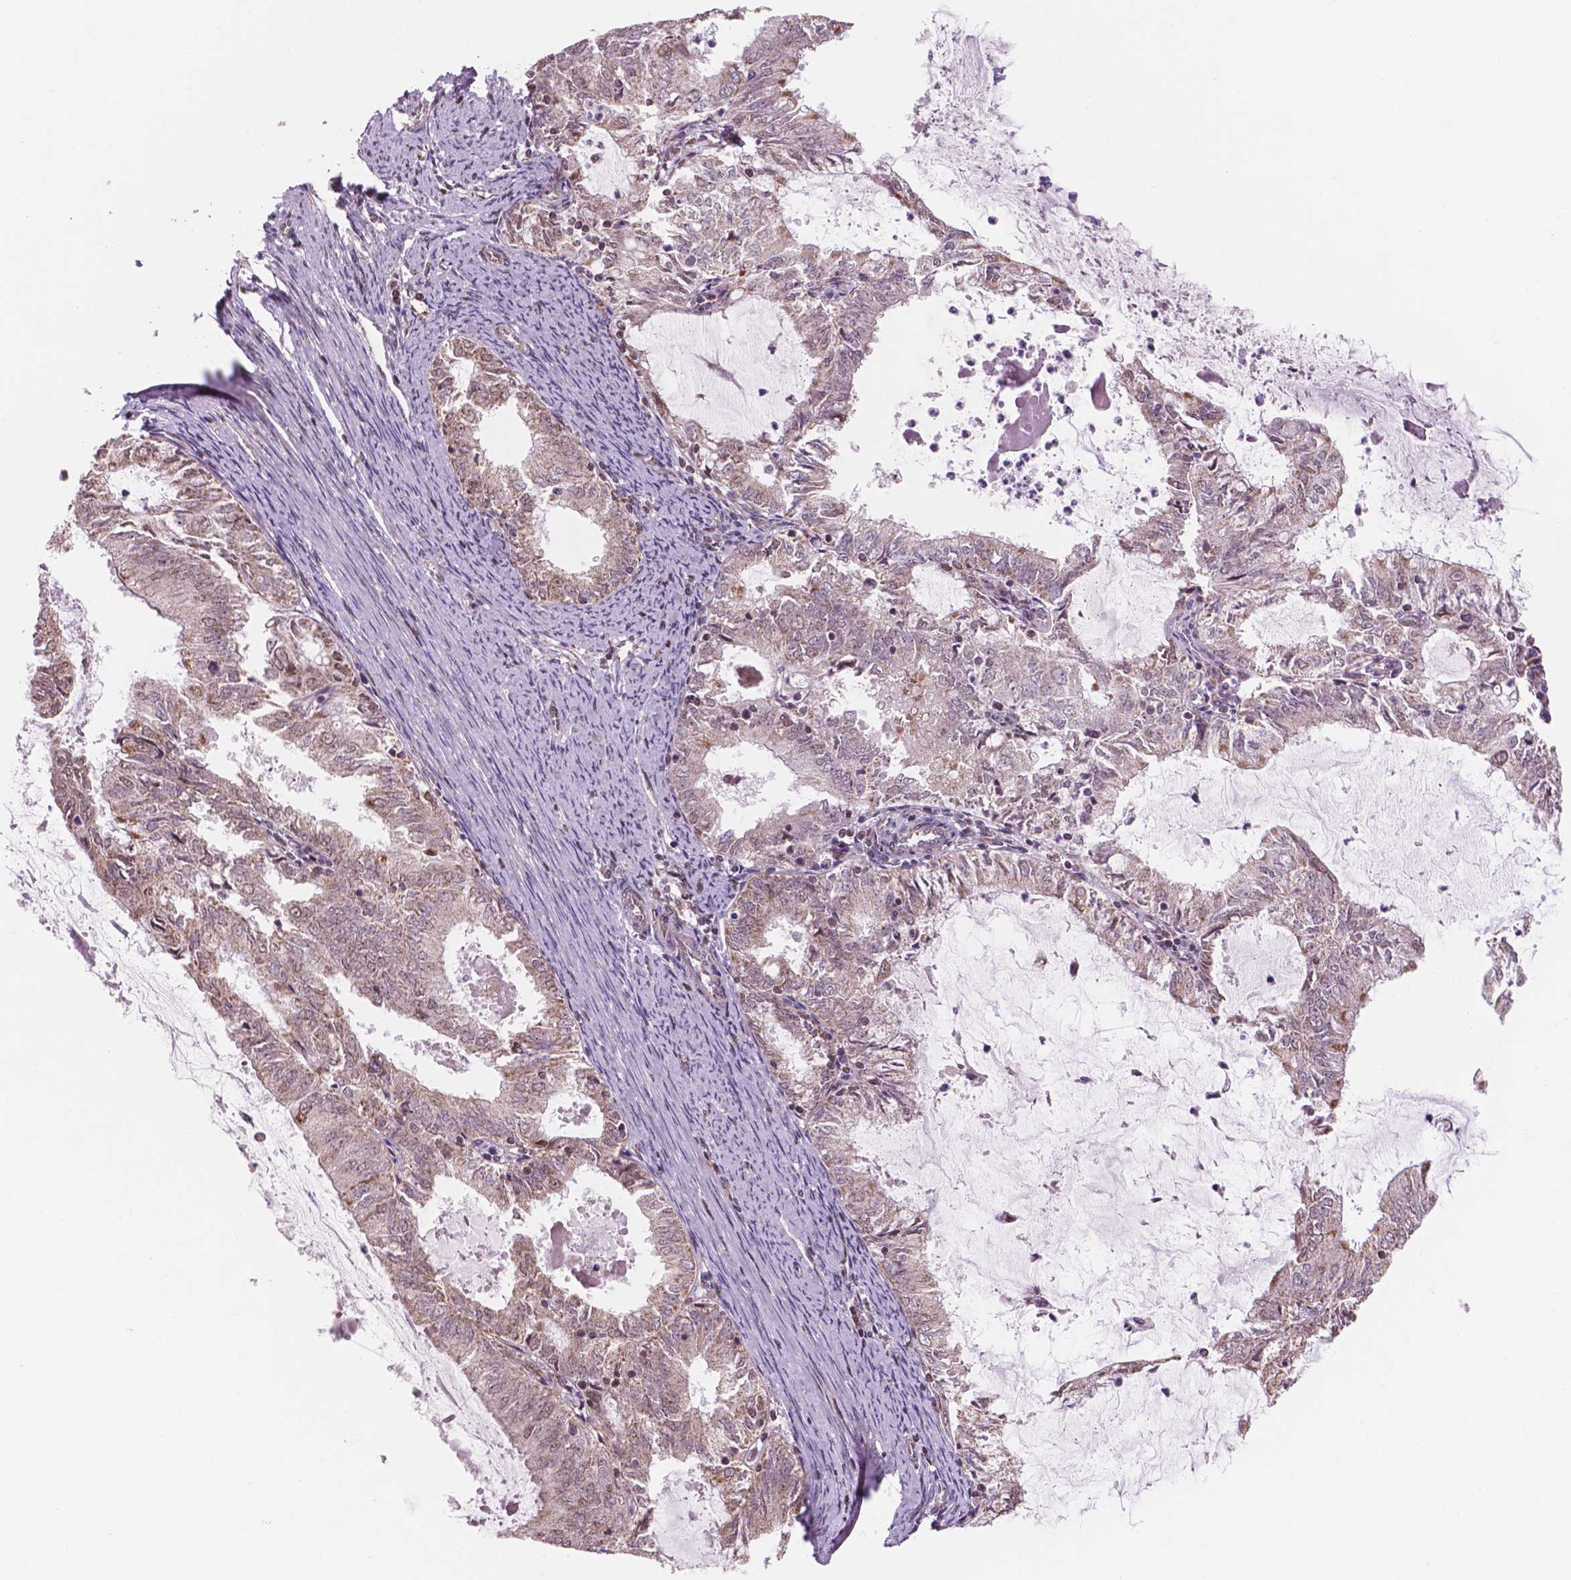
{"staining": {"intensity": "weak", "quantity": ">75%", "location": "cytoplasmic/membranous"}, "tissue": "endometrial cancer", "cell_type": "Tumor cells", "image_type": "cancer", "snomed": [{"axis": "morphology", "description": "Adenocarcinoma, NOS"}, {"axis": "topography", "description": "Endometrium"}], "caption": "Endometrial cancer (adenocarcinoma) stained with a brown dye shows weak cytoplasmic/membranous positive positivity in approximately >75% of tumor cells.", "gene": "NDUFA10", "patient": {"sex": "female", "age": 57}}